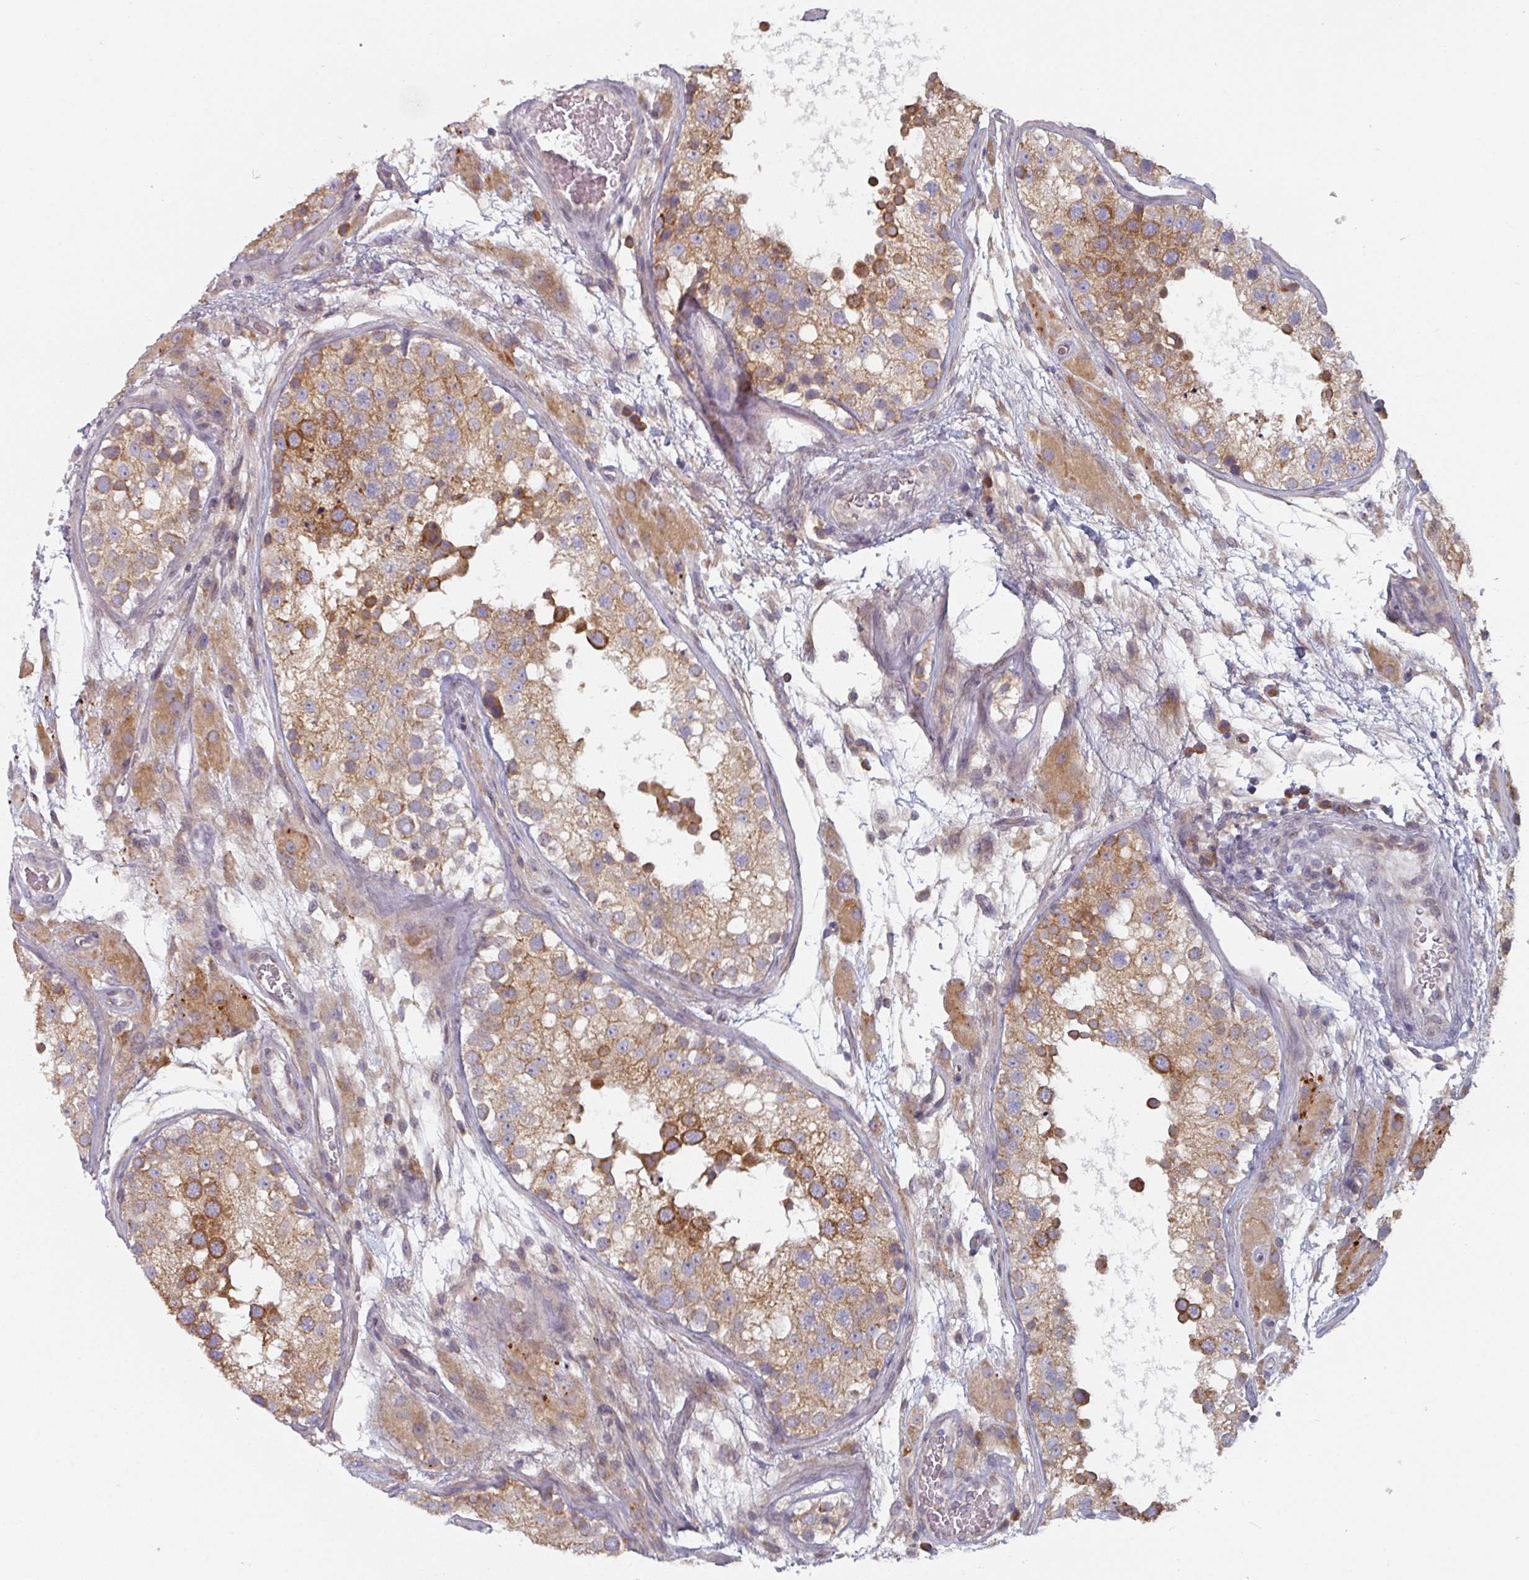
{"staining": {"intensity": "moderate", "quantity": ">75%", "location": "cytoplasmic/membranous"}, "tissue": "testis", "cell_type": "Cells in seminiferous ducts", "image_type": "normal", "snomed": [{"axis": "morphology", "description": "Normal tissue, NOS"}, {"axis": "topography", "description": "Testis"}], "caption": "Protein expression by IHC shows moderate cytoplasmic/membranous positivity in approximately >75% of cells in seminiferous ducts in benign testis. (brown staining indicates protein expression, while blue staining denotes nuclei).", "gene": "TAPT1", "patient": {"sex": "male", "age": 26}}